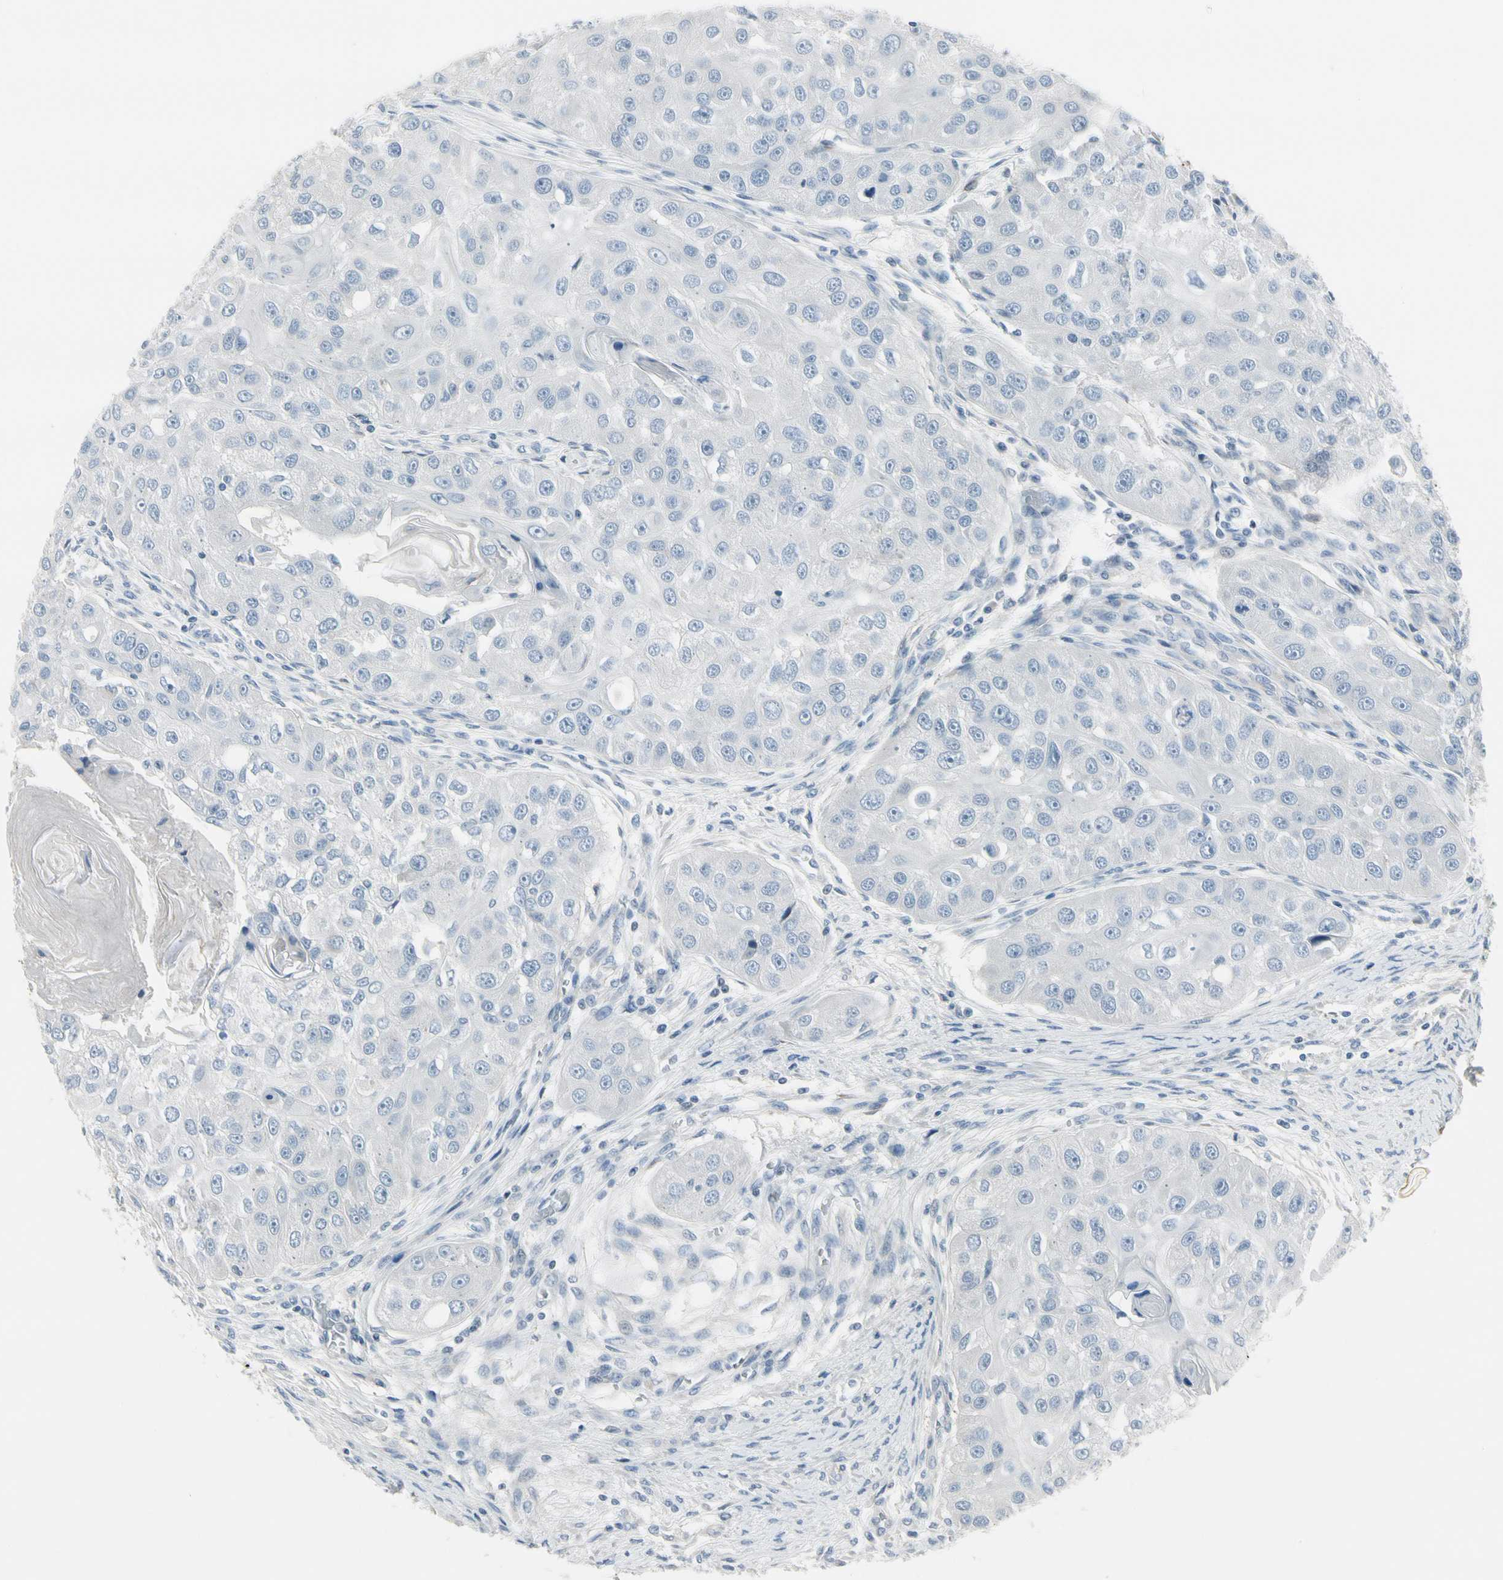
{"staining": {"intensity": "negative", "quantity": "none", "location": "none"}, "tissue": "head and neck cancer", "cell_type": "Tumor cells", "image_type": "cancer", "snomed": [{"axis": "morphology", "description": "Normal tissue, NOS"}, {"axis": "morphology", "description": "Squamous cell carcinoma, NOS"}, {"axis": "topography", "description": "Skeletal muscle"}, {"axis": "topography", "description": "Head-Neck"}], "caption": "Immunohistochemistry of head and neck cancer (squamous cell carcinoma) exhibits no expression in tumor cells.", "gene": "PIGR", "patient": {"sex": "male", "age": 51}}